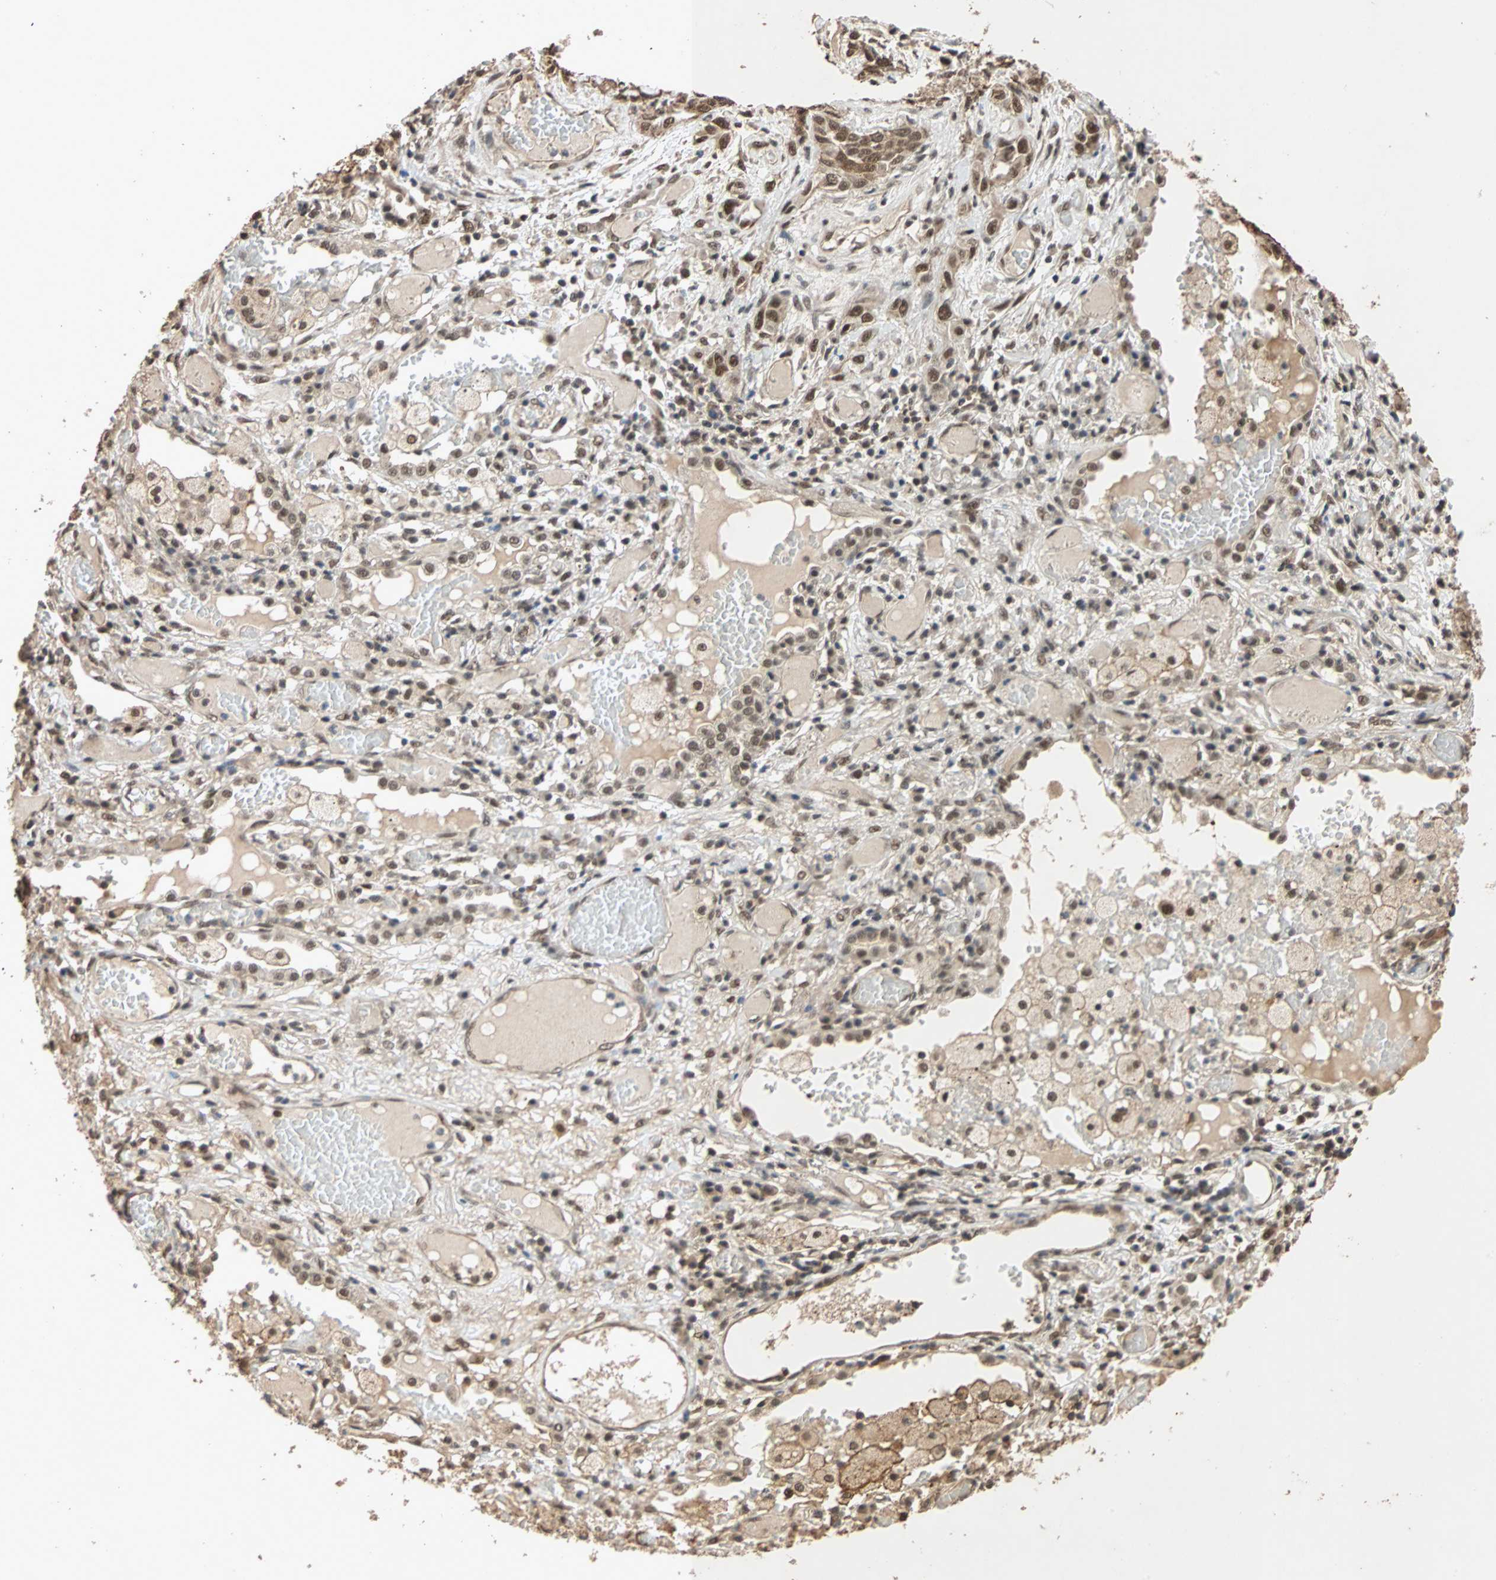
{"staining": {"intensity": "moderate", "quantity": ">75%", "location": "cytoplasmic/membranous,nuclear"}, "tissue": "lung cancer", "cell_type": "Tumor cells", "image_type": "cancer", "snomed": [{"axis": "morphology", "description": "Squamous cell carcinoma, NOS"}, {"axis": "topography", "description": "Lung"}], "caption": "Immunohistochemical staining of human lung squamous cell carcinoma shows medium levels of moderate cytoplasmic/membranous and nuclear protein positivity in about >75% of tumor cells.", "gene": "CDC5L", "patient": {"sex": "male", "age": 71}}